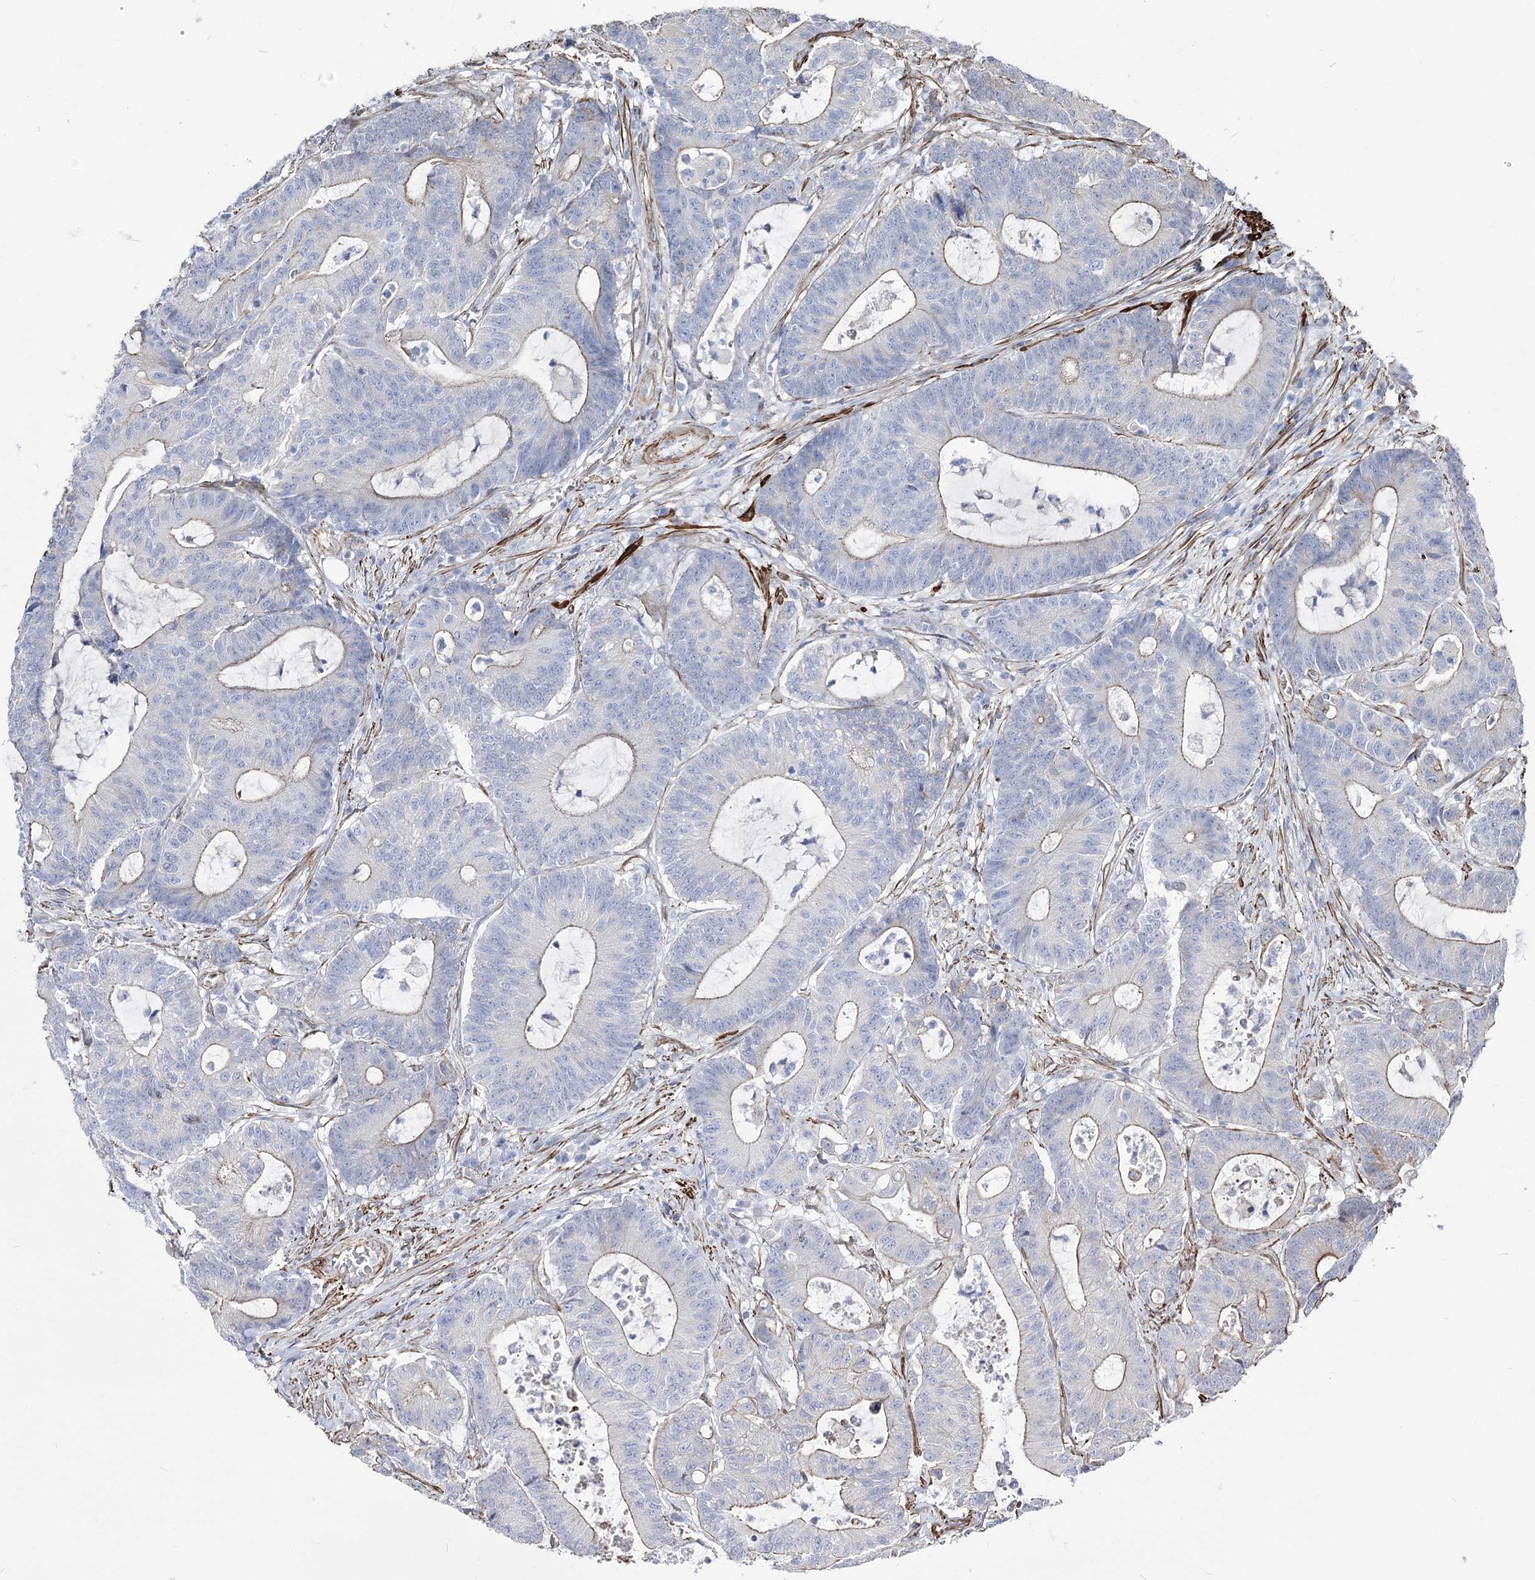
{"staining": {"intensity": "weak", "quantity": "25%-75%", "location": "cytoplasmic/membranous"}, "tissue": "colorectal cancer", "cell_type": "Tumor cells", "image_type": "cancer", "snomed": [{"axis": "morphology", "description": "Adenocarcinoma, NOS"}, {"axis": "topography", "description": "Colon"}], "caption": "Human colorectal cancer (adenocarcinoma) stained with a brown dye exhibits weak cytoplasmic/membranous positive positivity in about 25%-75% of tumor cells.", "gene": "ARHGAP20", "patient": {"sex": "female", "age": 84}}